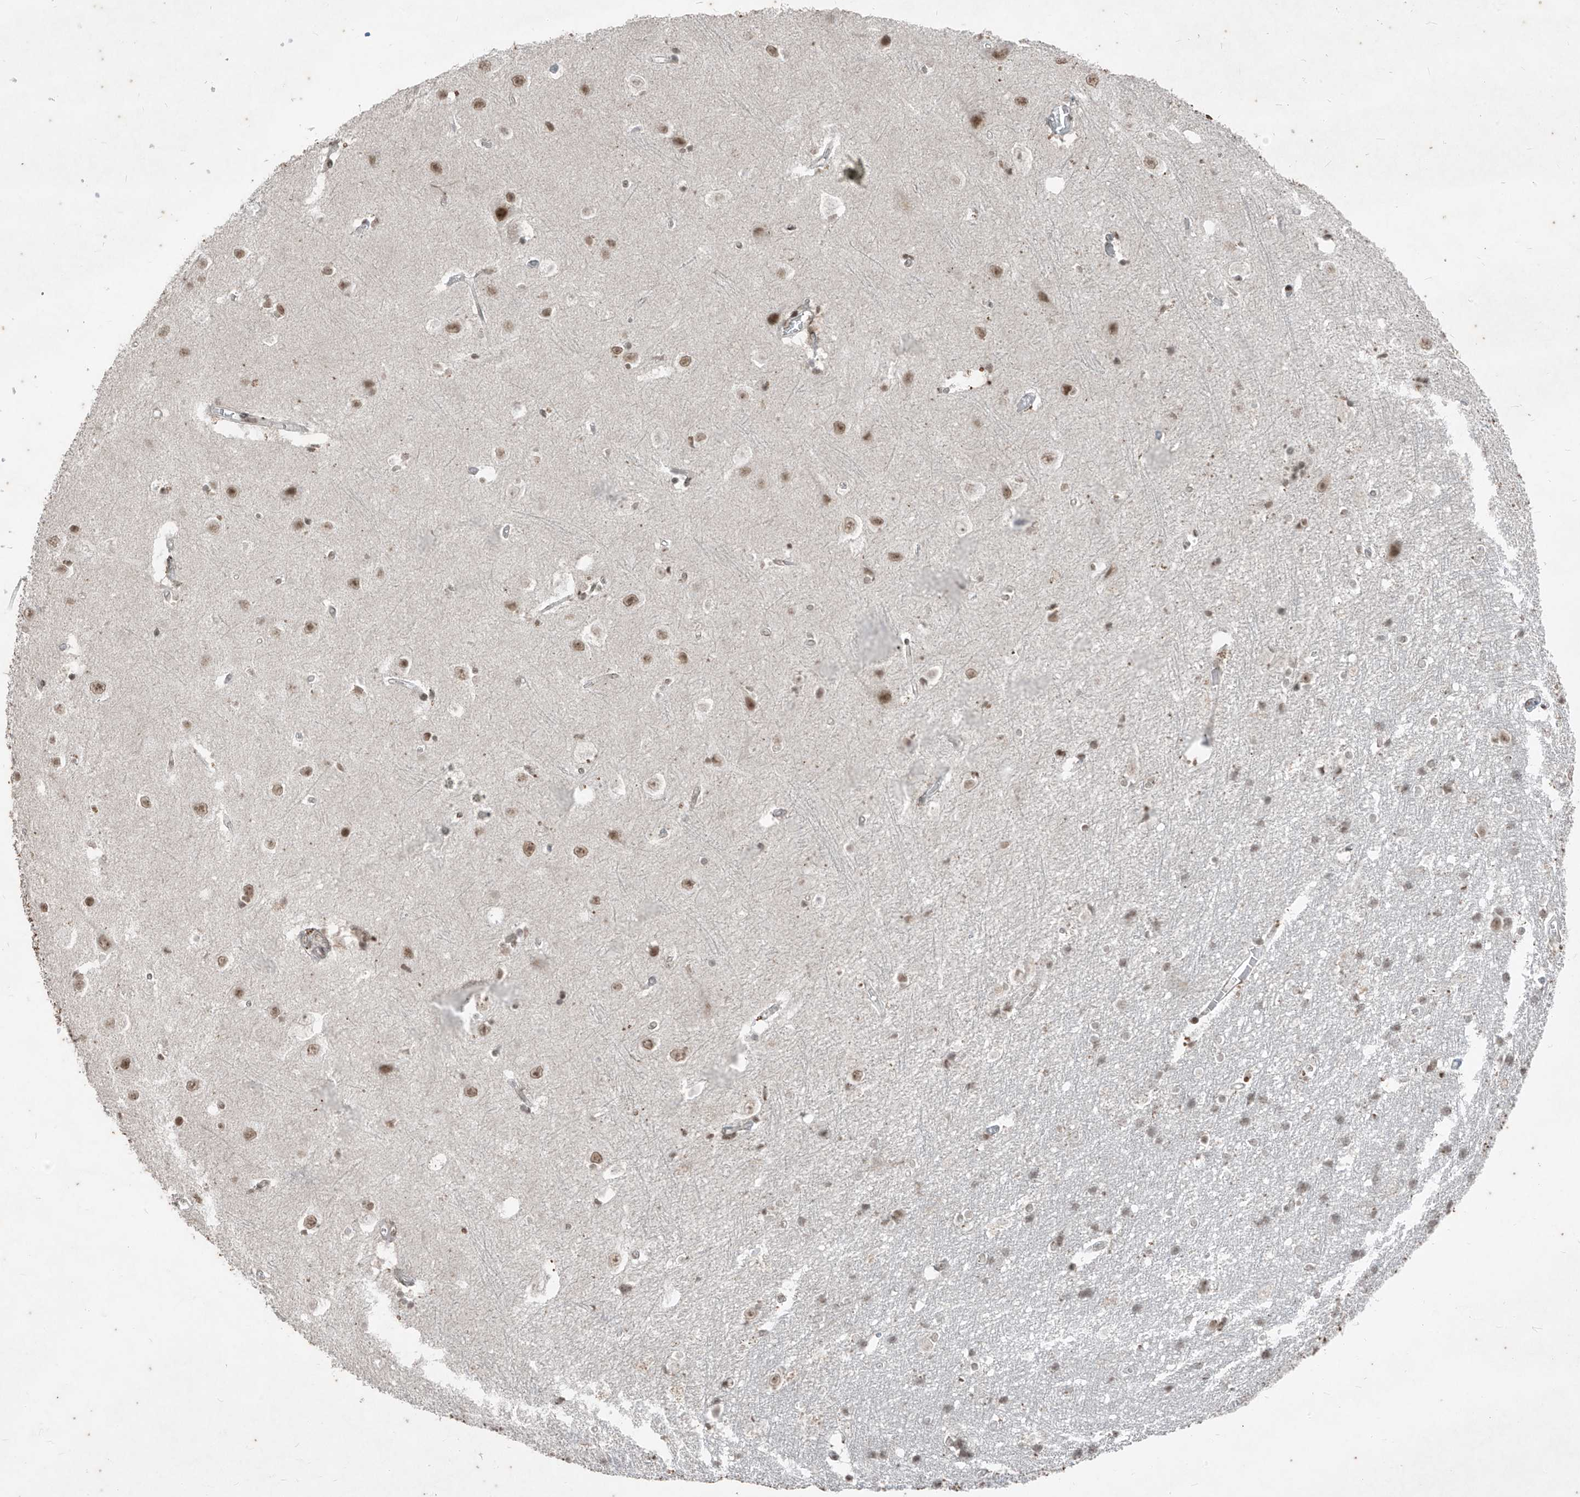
{"staining": {"intensity": "weak", "quantity": "25%-75%", "location": "nuclear"}, "tissue": "cerebral cortex", "cell_type": "Endothelial cells", "image_type": "normal", "snomed": [{"axis": "morphology", "description": "Normal tissue, NOS"}, {"axis": "topography", "description": "Cerebral cortex"}], "caption": "Immunohistochemistry (IHC) (DAB (3,3'-diaminobenzidine)) staining of normal cerebral cortex shows weak nuclear protein positivity in about 25%-75% of endothelial cells.", "gene": "ZNF354B", "patient": {"sex": "male", "age": 54}}